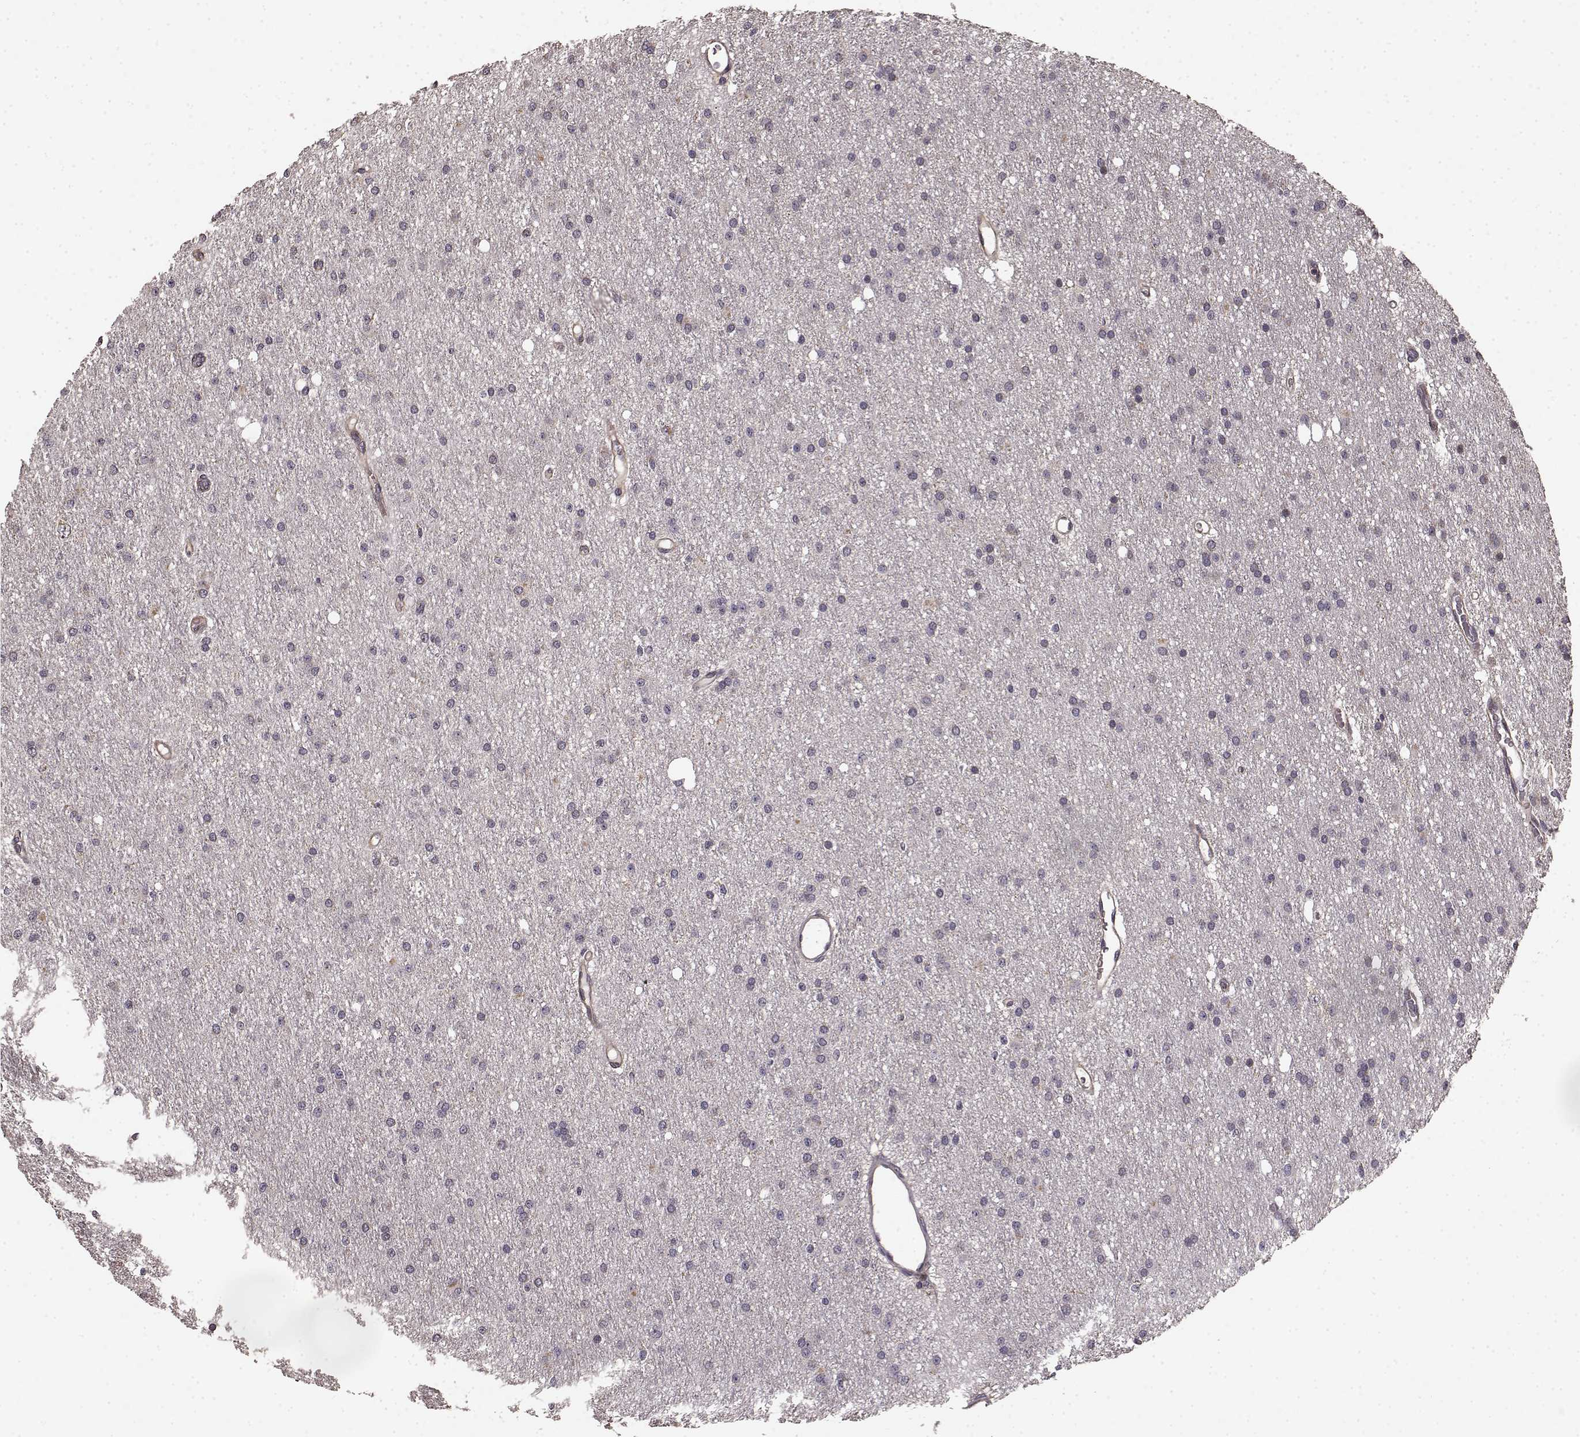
{"staining": {"intensity": "negative", "quantity": "none", "location": "none"}, "tissue": "glioma", "cell_type": "Tumor cells", "image_type": "cancer", "snomed": [{"axis": "morphology", "description": "Glioma, malignant, Low grade"}, {"axis": "topography", "description": "Brain"}], "caption": "IHC histopathology image of human glioma stained for a protein (brown), which shows no expression in tumor cells.", "gene": "BACH2", "patient": {"sex": "male", "age": 27}}